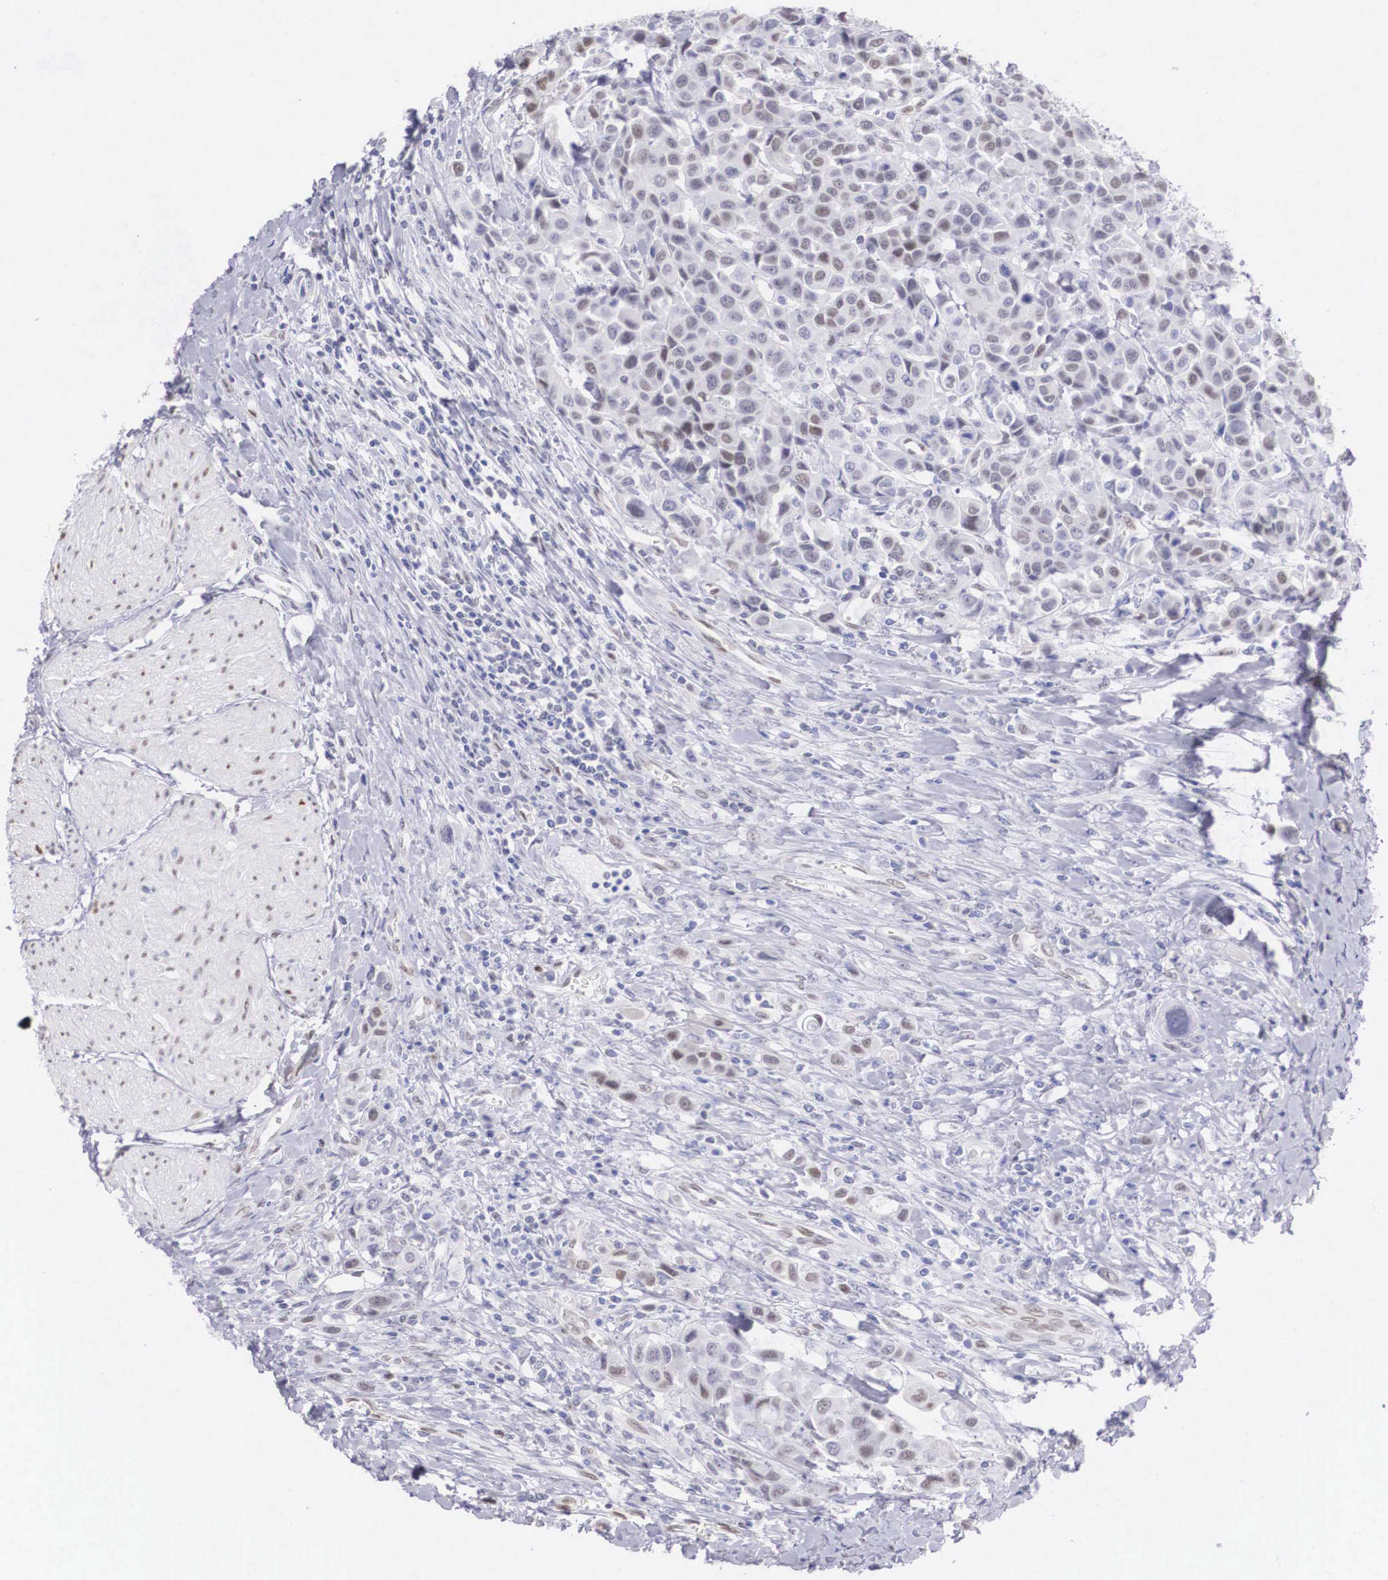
{"staining": {"intensity": "weak", "quantity": "<25%", "location": "nuclear"}, "tissue": "urothelial cancer", "cell_type": "Tumor cells", "image_type": "cancer", "snomed": [{"axis": "morphology", "description": "Urothelial carcinoma, High grade"}, {"axis": "topography", "description": "Urinary bladder"}], "caption": "The histopathology image reveals no staining of tumor cells in urothelial carcinoma (high-grade).", "gene": "HMGN5", "patient": {"sex": "male", "age": 50}}